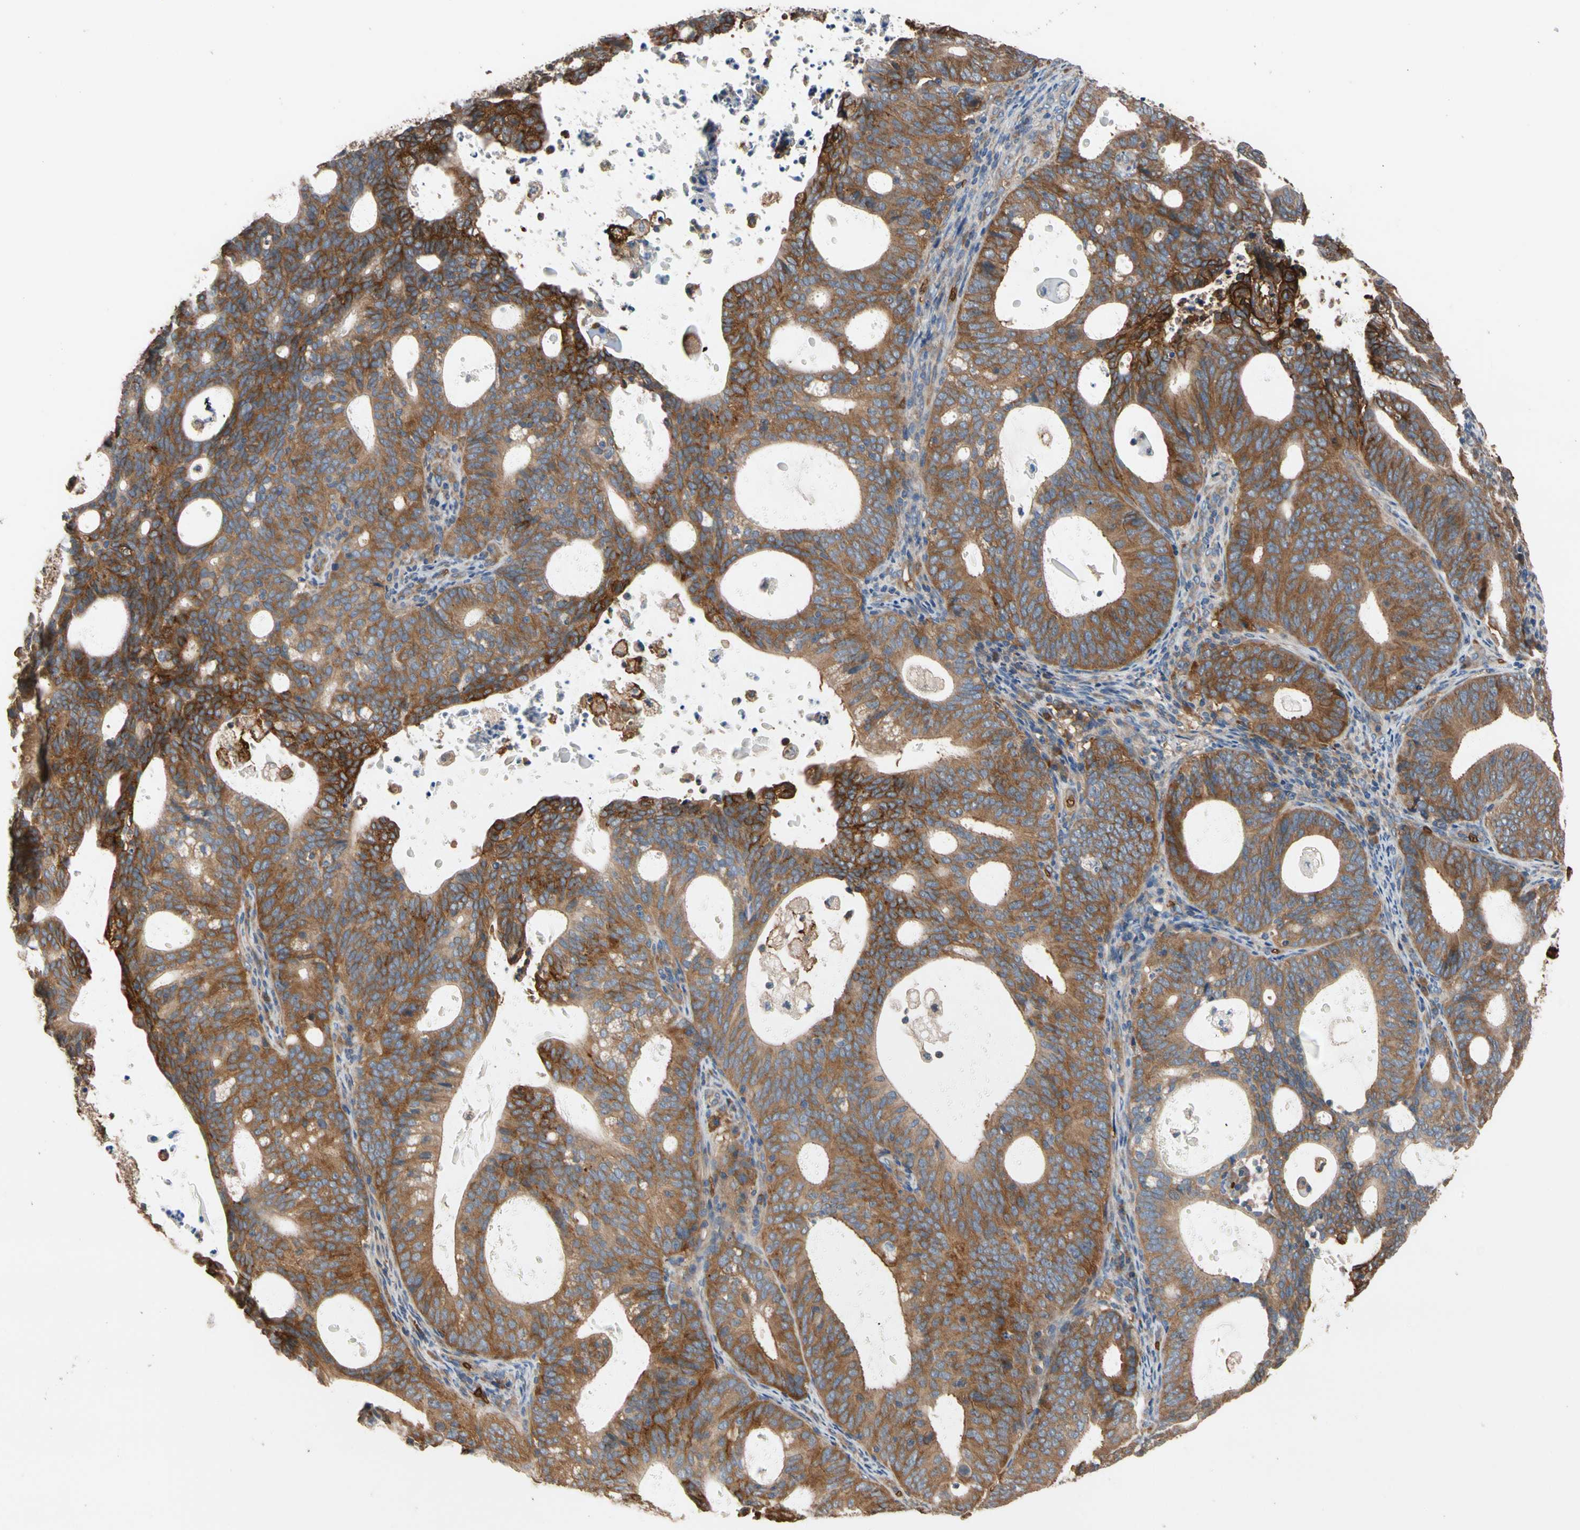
{"staining": {"intensity": "strong", "quantity": ">75%", "location": "cytoplasmic/membranous"}, "tissue": "endometrial cancer", "cell_type": "Tumor cells", "image_type": "cancer", "snomed": [{"axis": "morphology", "description": "Adenocarcinoma, NOS"}, {"axis": "topography", "description": "Uterus"}], "caption": "A micrograph of endometrial cancer (adenocarcinoma) stained for a protein reveals strong cytoplasmic/membranous brown staining in tumor cells.", "gene": "RIOK2", "patient": {"sex": "female", "age": 83}}